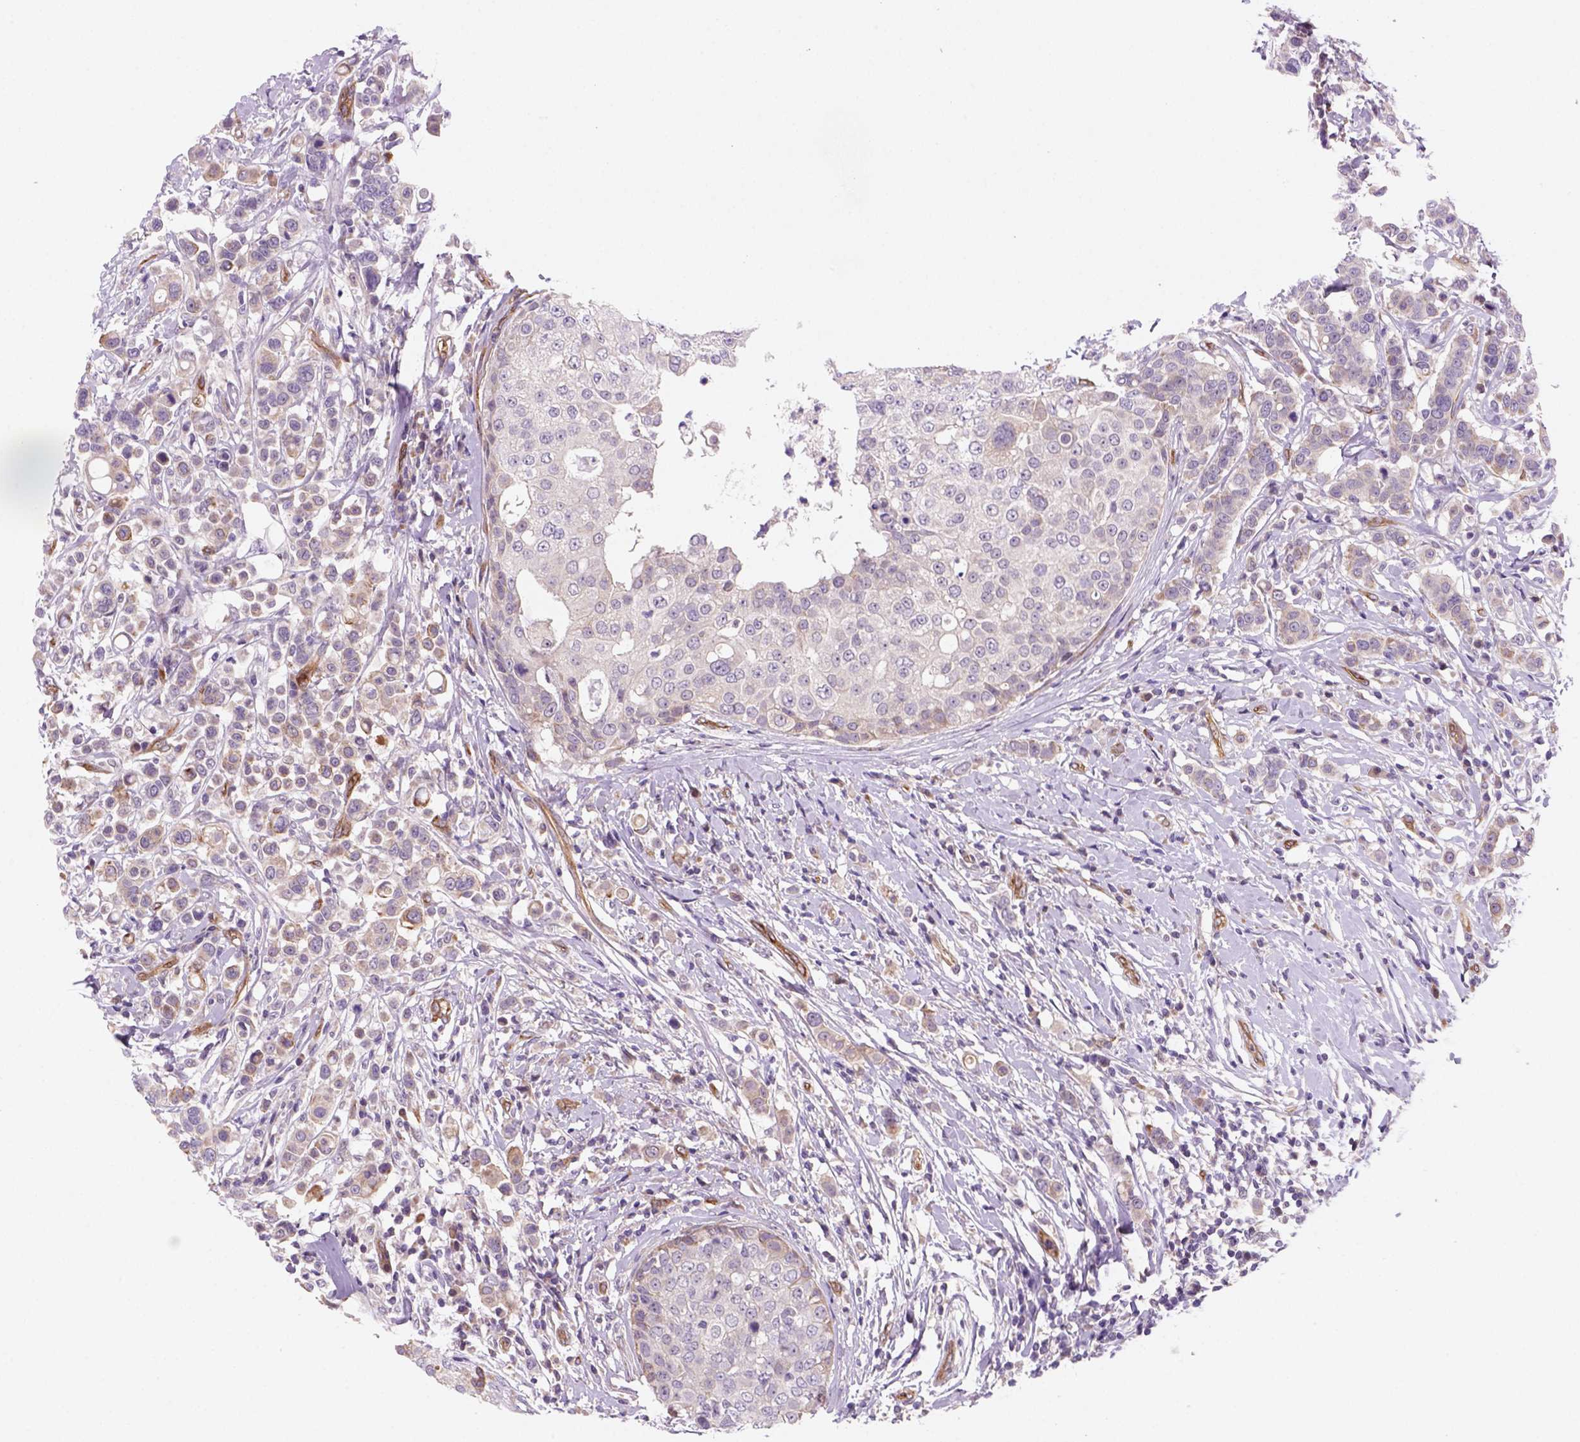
{"staining": {"intensity": "negative", "quantity": "none", "location": "none"}, "tissue": "breast cancer", "cell_type": "Tumor cells", "image_type": "cancer", "snomed": [{"axis": "morphology", "description": "Duct carcinoma"}, {"axis": "topography", "description": "Breast"}], "caption": "There is no significant staining in tumor cells of breast cancer.", "gene": "VSTM5", "patient": {"sex": "female", "age": 27}}